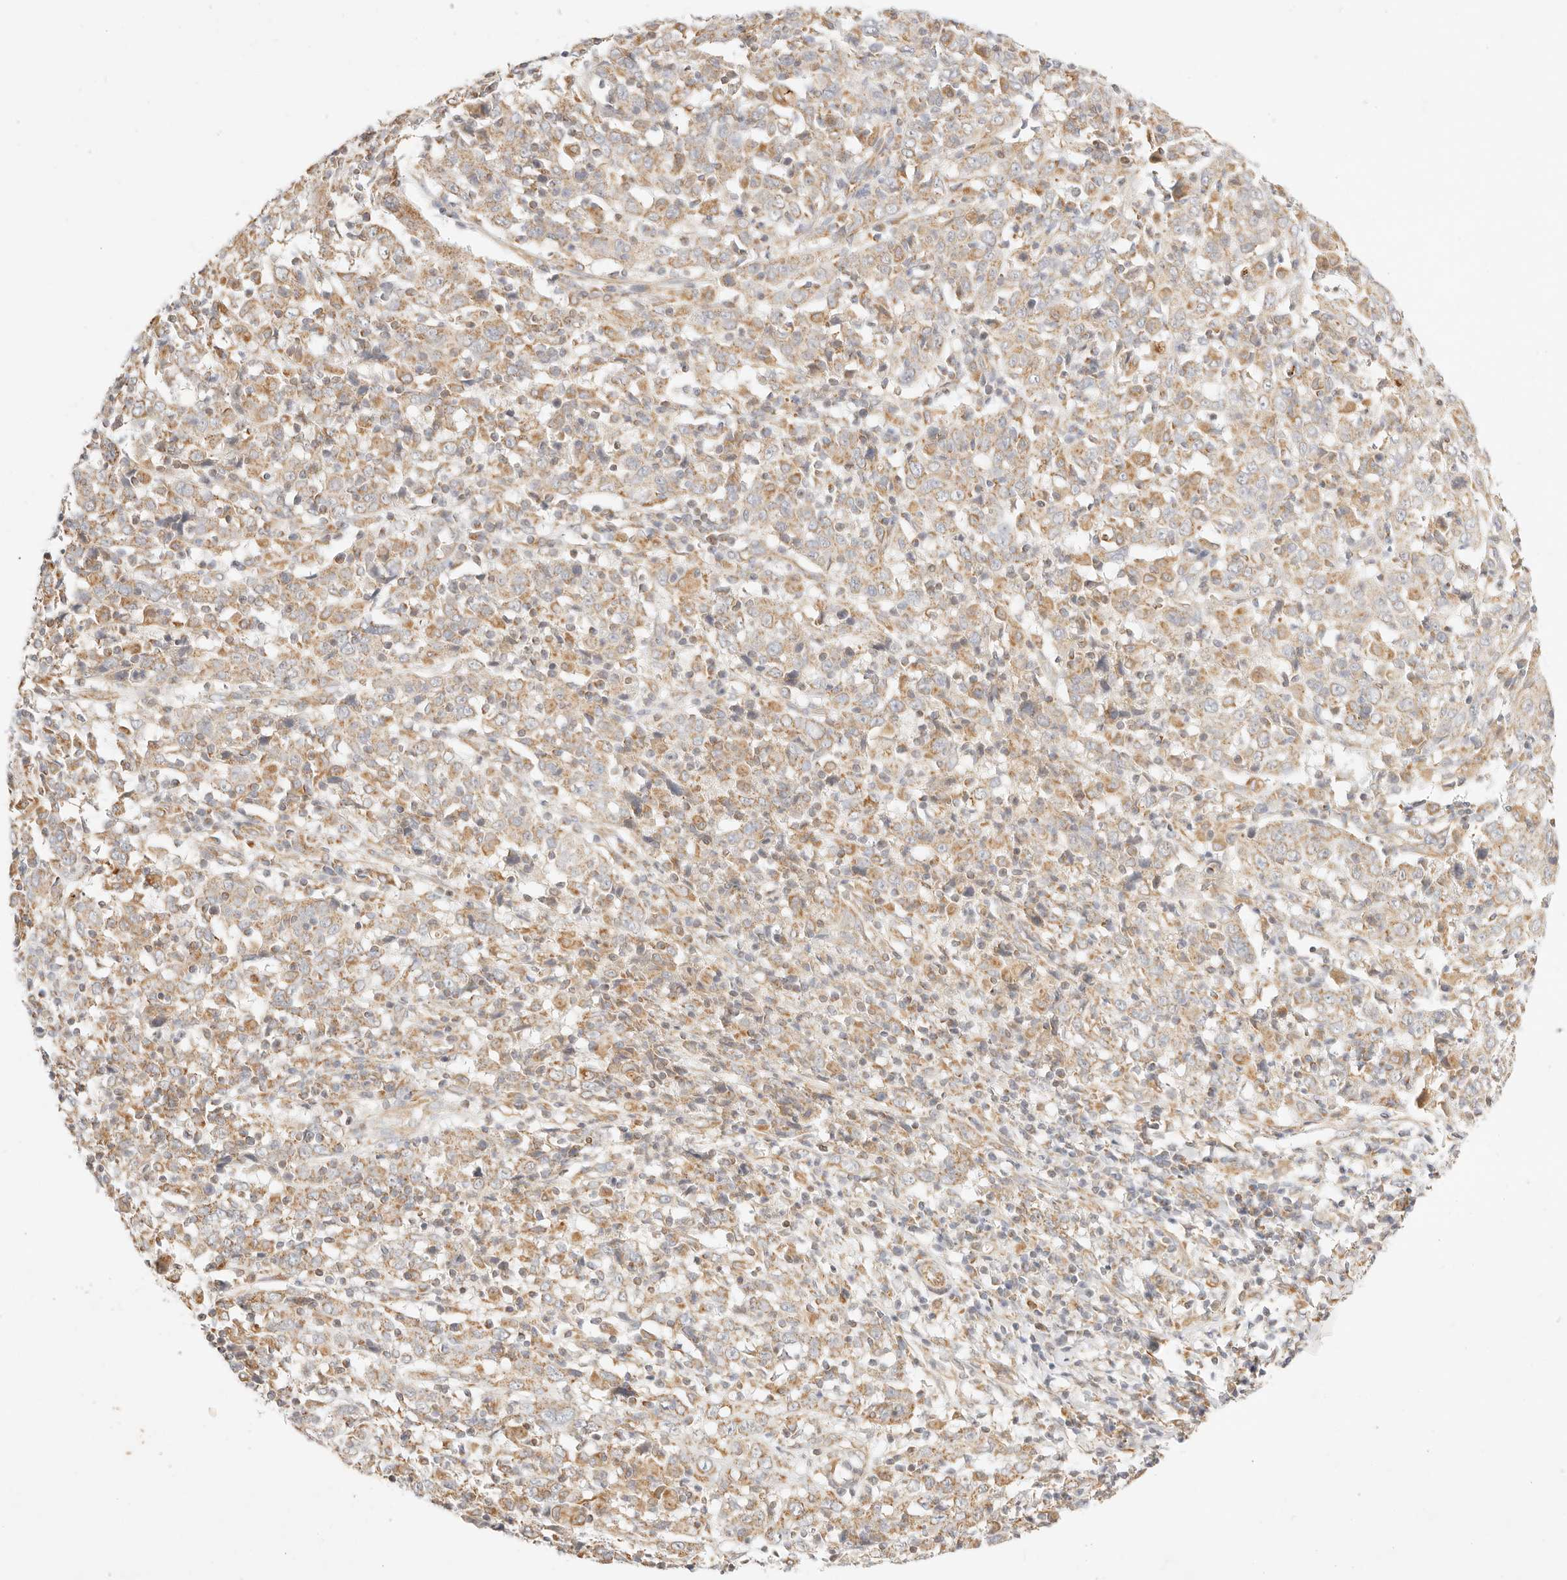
{"staining": {"intensity": "weak", "quantity": ">75%", "location": "cytoplasmic/membranous"}, "tissue": "cervical cancer", "cell_type": "Tumor cells", "image_type": "cancer", "snomed": [{"axis": "morphology", "description": "Squamous cell carcinoma, NOS"}, {"axis": "topography", "description": "Cervix"}], "caption": "IHC histopathology image of cervical cancer (squamous cell carcinoma) stained for a protein (brown), which displays low levels of weak cytoplasmic/membranous staining in about >75% of tumor cells.", "gene": "ZC3H11A", "patient": {"sex": "female", "age": 46}}